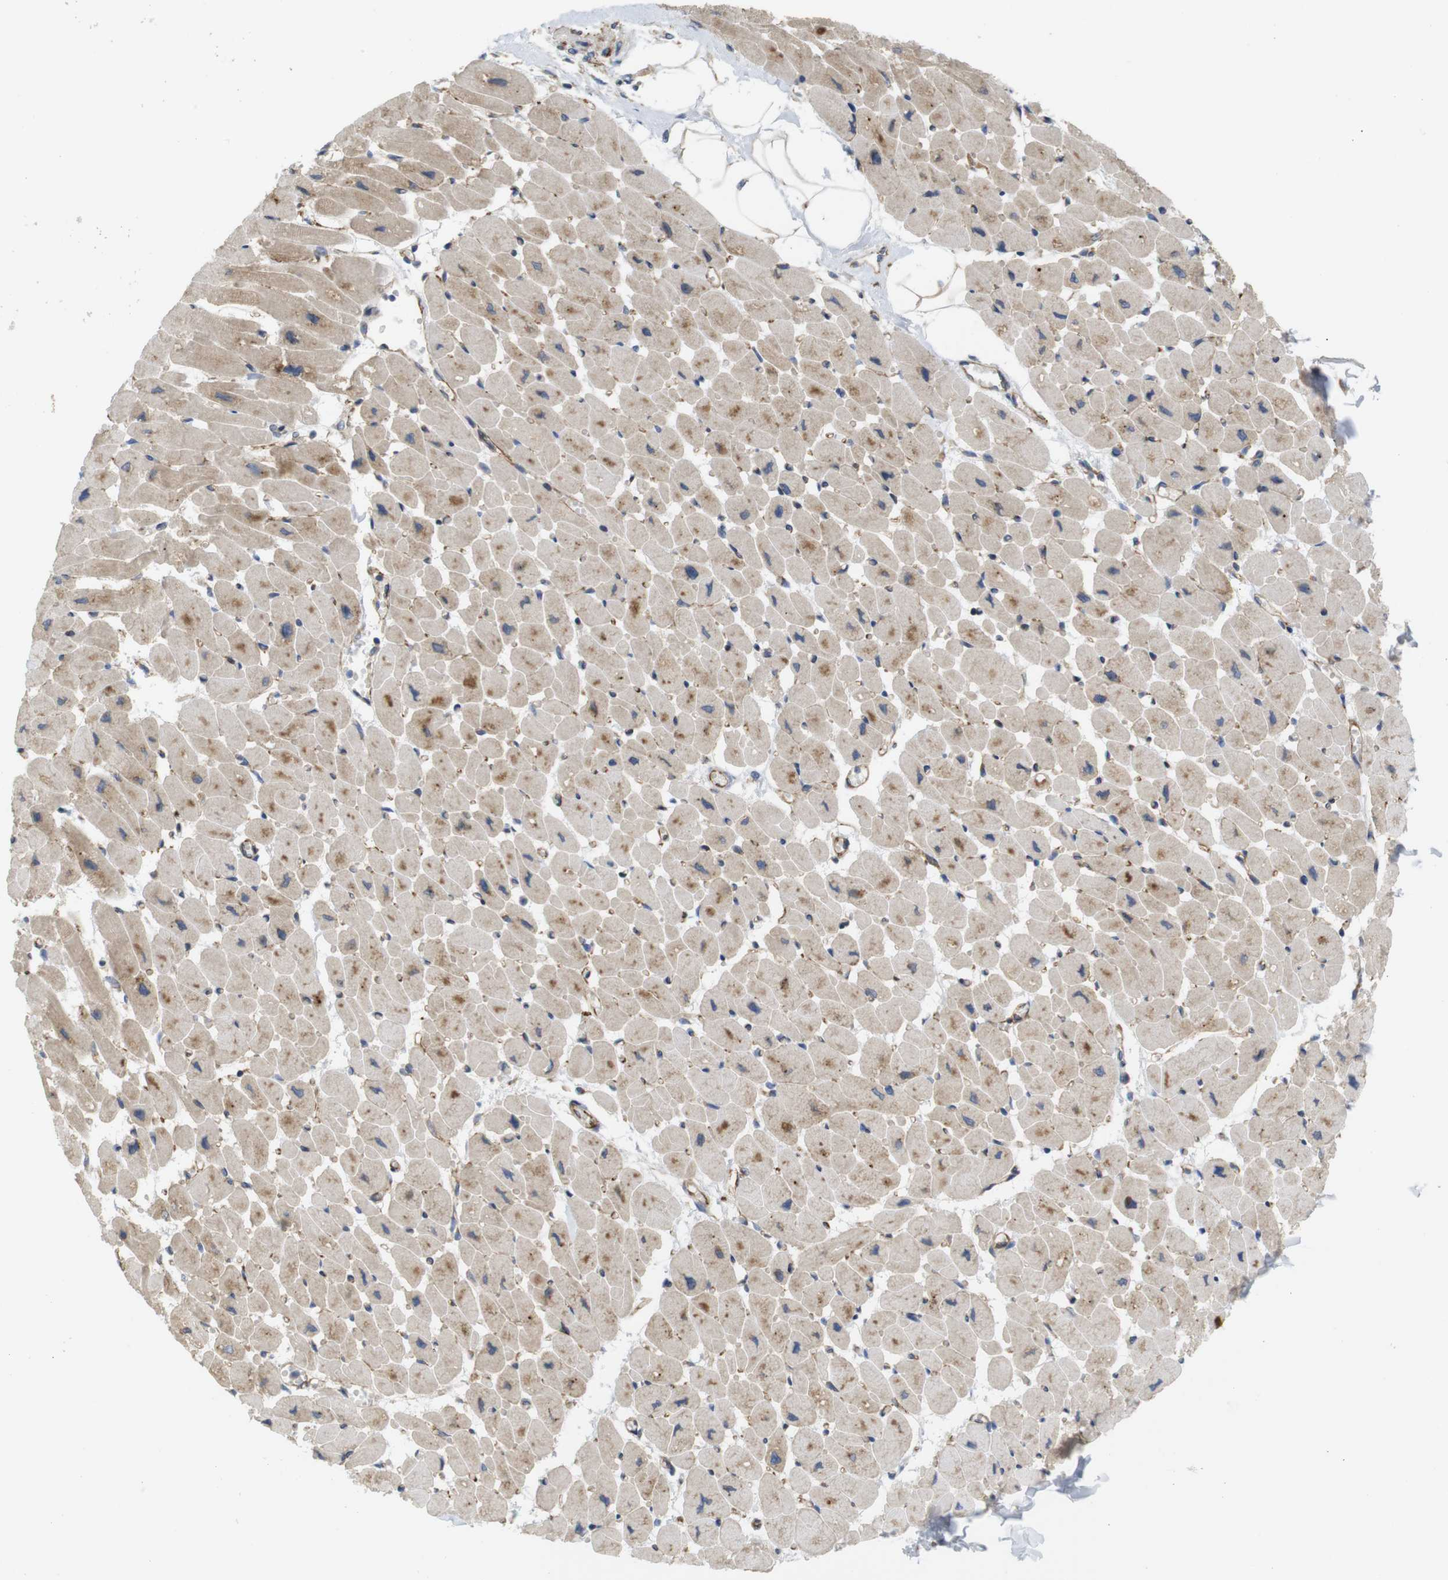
{"staining": {"intensity": "moderate", "quantity": "25%-75%", "location": "cytoplasmic/membranous"}, "tissue": "heart muscle", "cell_type": "Cardiomyocytes", "image_type": "normal", "snomed": [{"axis": "morphology", "description": "Normal tissue, NOS"}, {"axis": "topography", "description": "Heart"}], "caption": "Immunohistochemical staining of unremarkable human heart muscle demonstrates moderate cytoplasmic/membranous protein positivity in about 25%-75% of cardiomyocytes. (DAB IHC with brightfield microscopy, high magnification).", "gene": "PCNX2", "patient": {"sex": "female", "age": 54}}